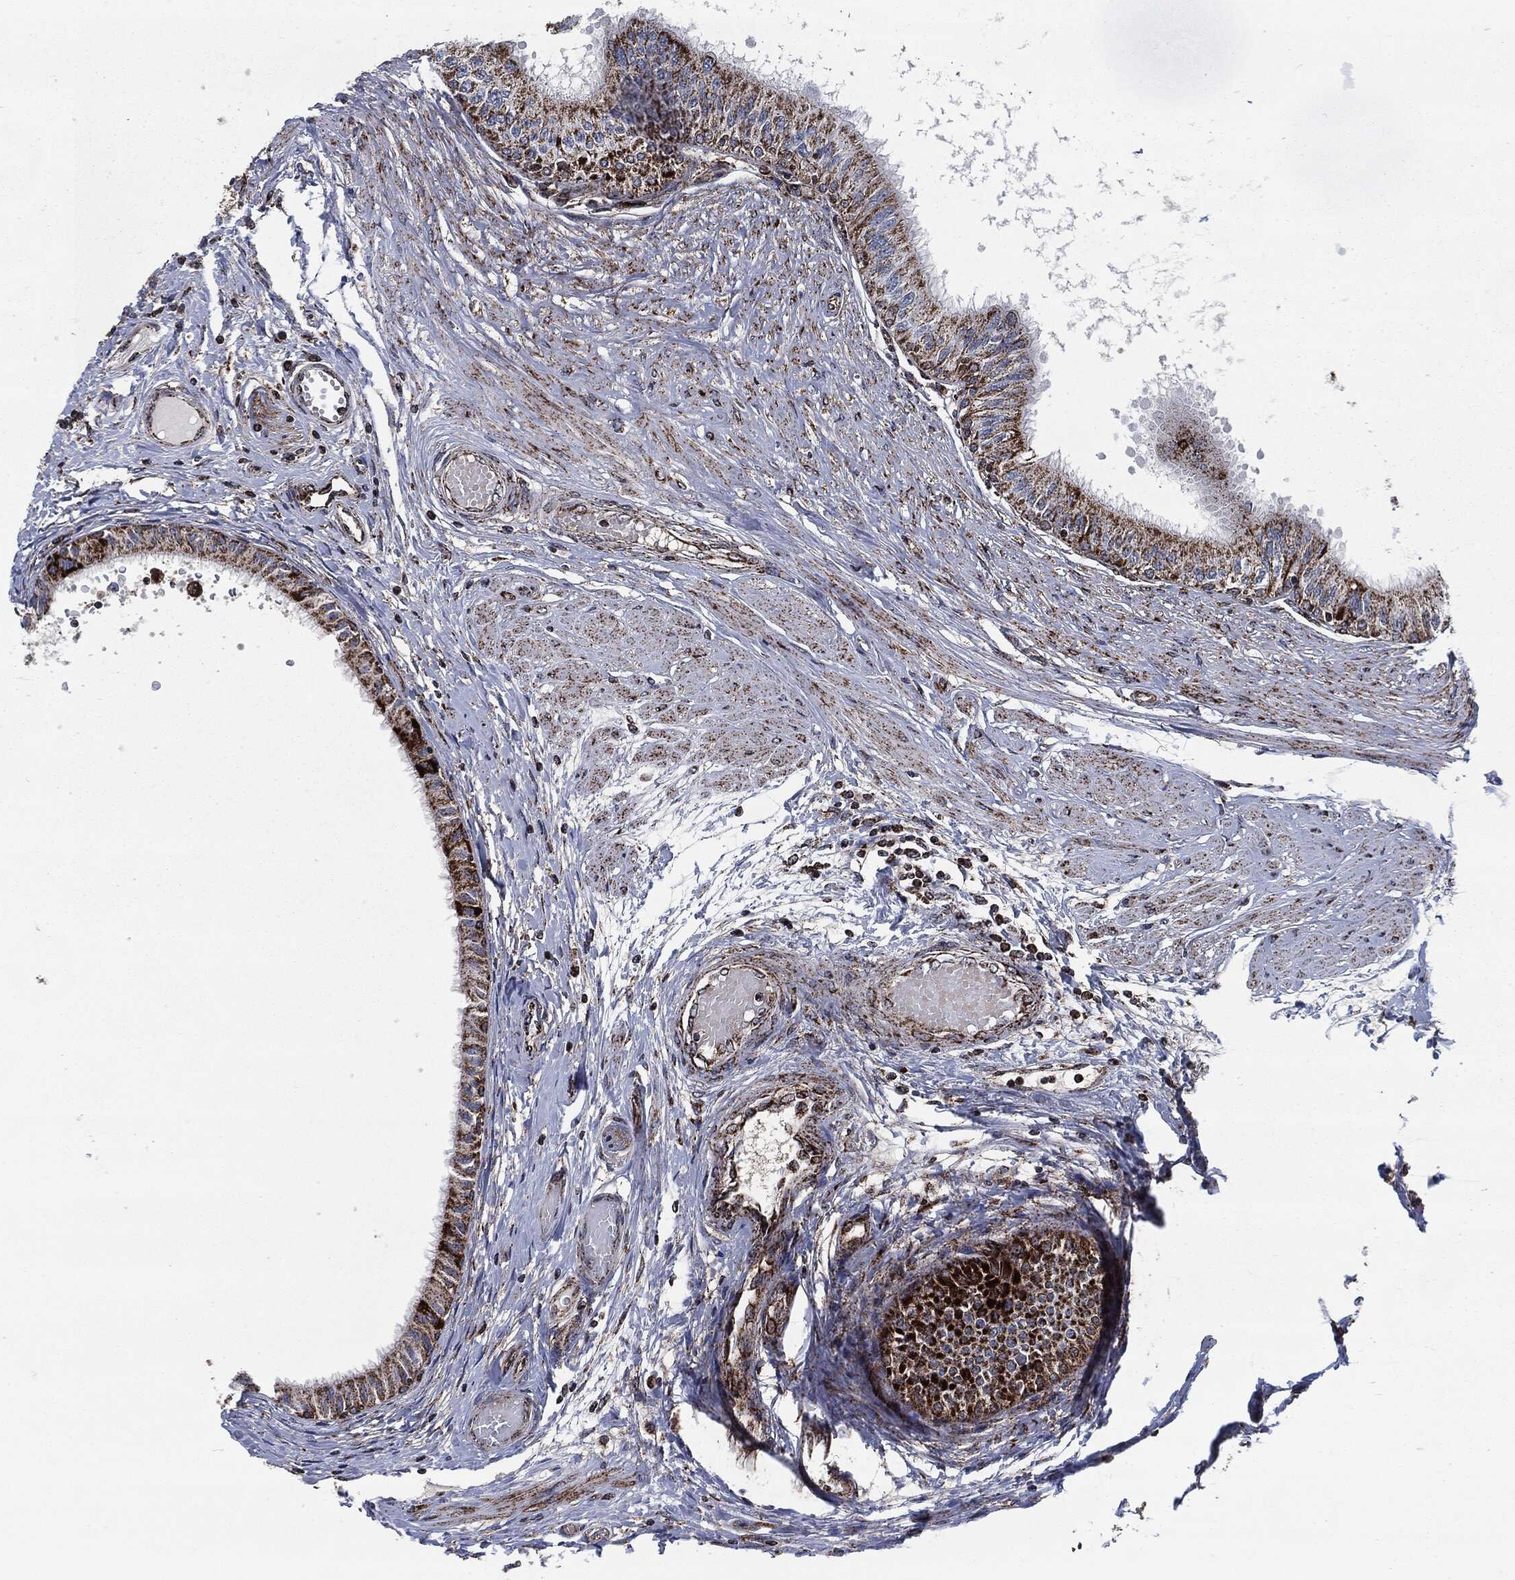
{"staining": {"intensity": "strong", "quantity": "25%-75%", "location": "cytoplasmic/membranous"}, "tissue": "epididymis", "cell_type": "Glandular cells", "image_type": "normal", "snomed": [{"axis": "morphology", "description": "Normal tissue, NOS"}, {"axis": "morphology", "description": "Seminoma, NOS"}, {"axis": "topography", "description": "Testis"}, {"axis": "topography", "description": "Epididymis"}], "caption": "Human epididymis stained for a protein (brown) displays strong cytoplasmic/membranous positive positivity in approximately 25%-75% of glandular cells.", "gene": "FH", "patient": {"sex": "male", "age": 61}}